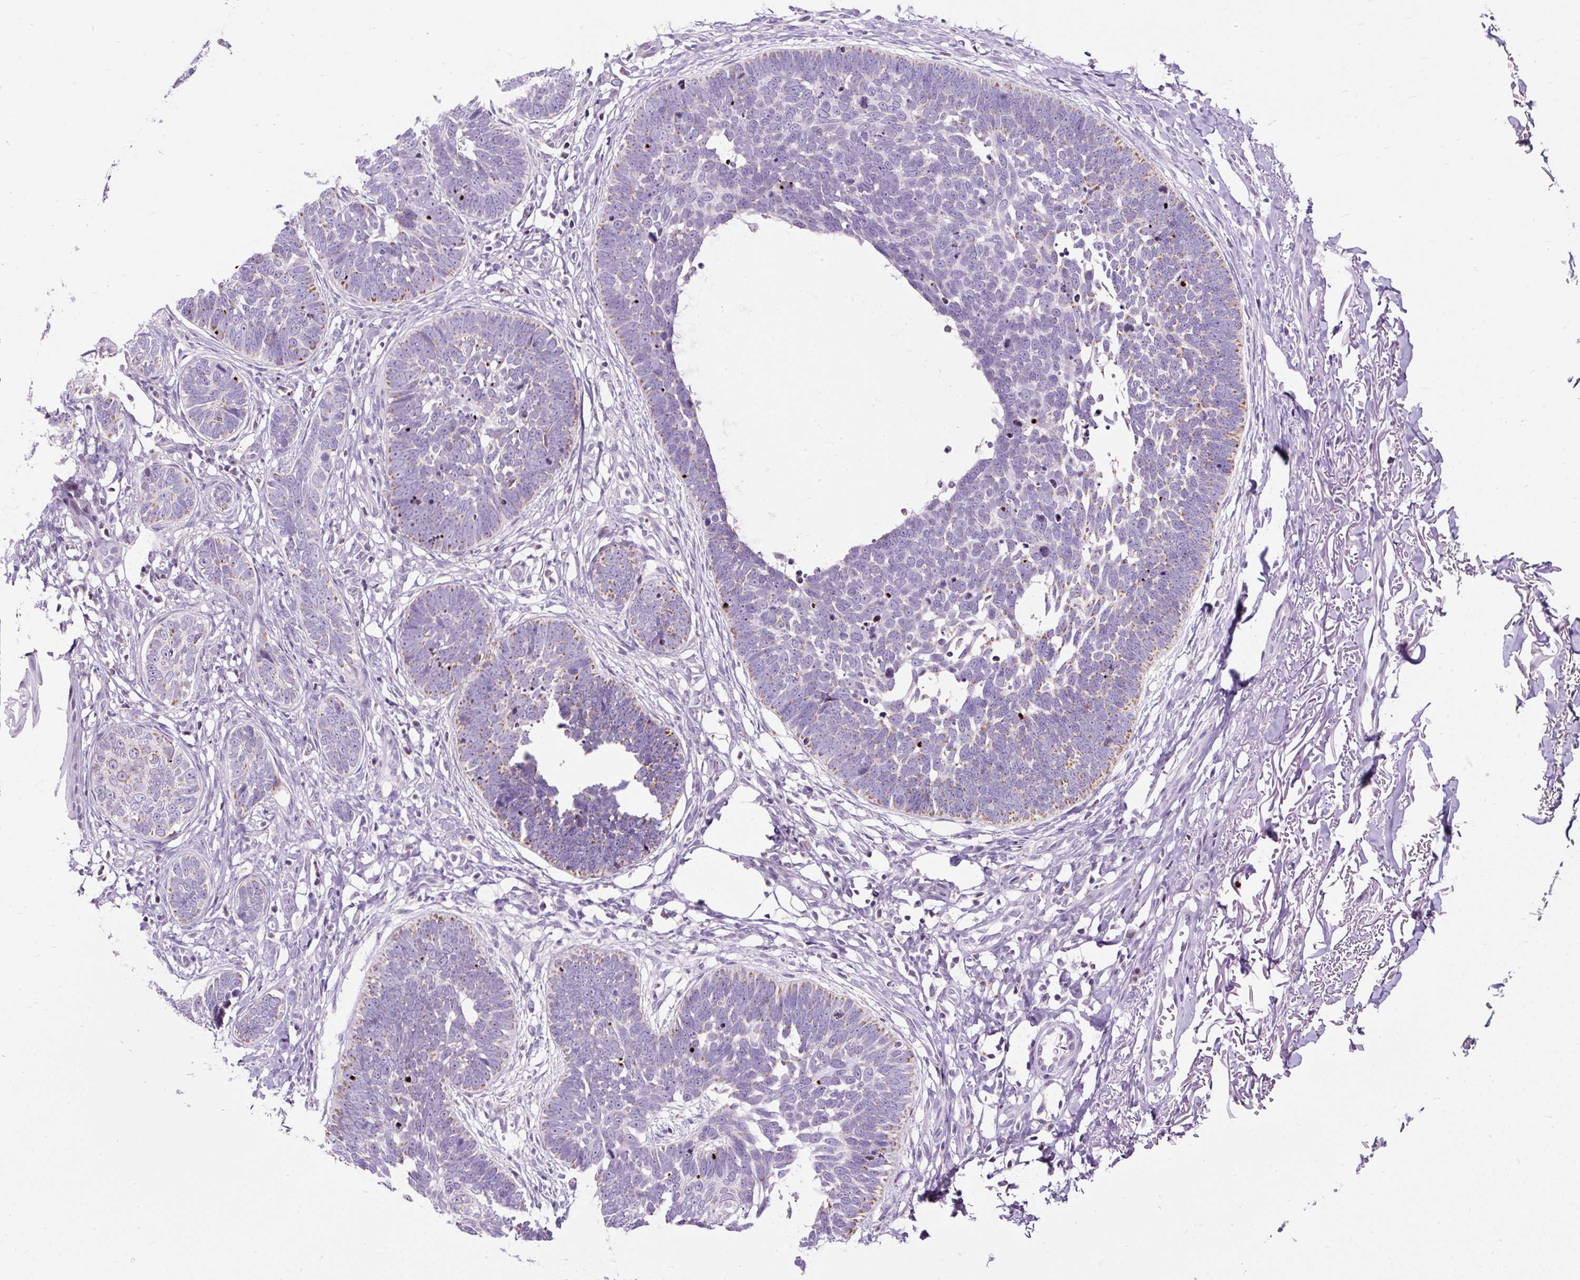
{"staining": {"intensity": "moderate", "quantity": "<25%", "location": "cytoplasmic/membranous"}, "tissue": "skin cancer", "cell_type": "Tumor cells", "image_type": "cancer", "snomed": [{"axis": "morphology", "description": "Normal tissue, NOS"}, {"axis": "morphology", "description": "Basal cell carcinoma"}, {"axis": "topography", "description": "Skin"}], "caption": "Basal cell carcinoma (skin) stained with a brown dye shows moderate cytoplasmic/membranous positive expression in about <25% of tumor cells.", "gene": "FMC1", "patient": {"sex": "male", "age": 77}}